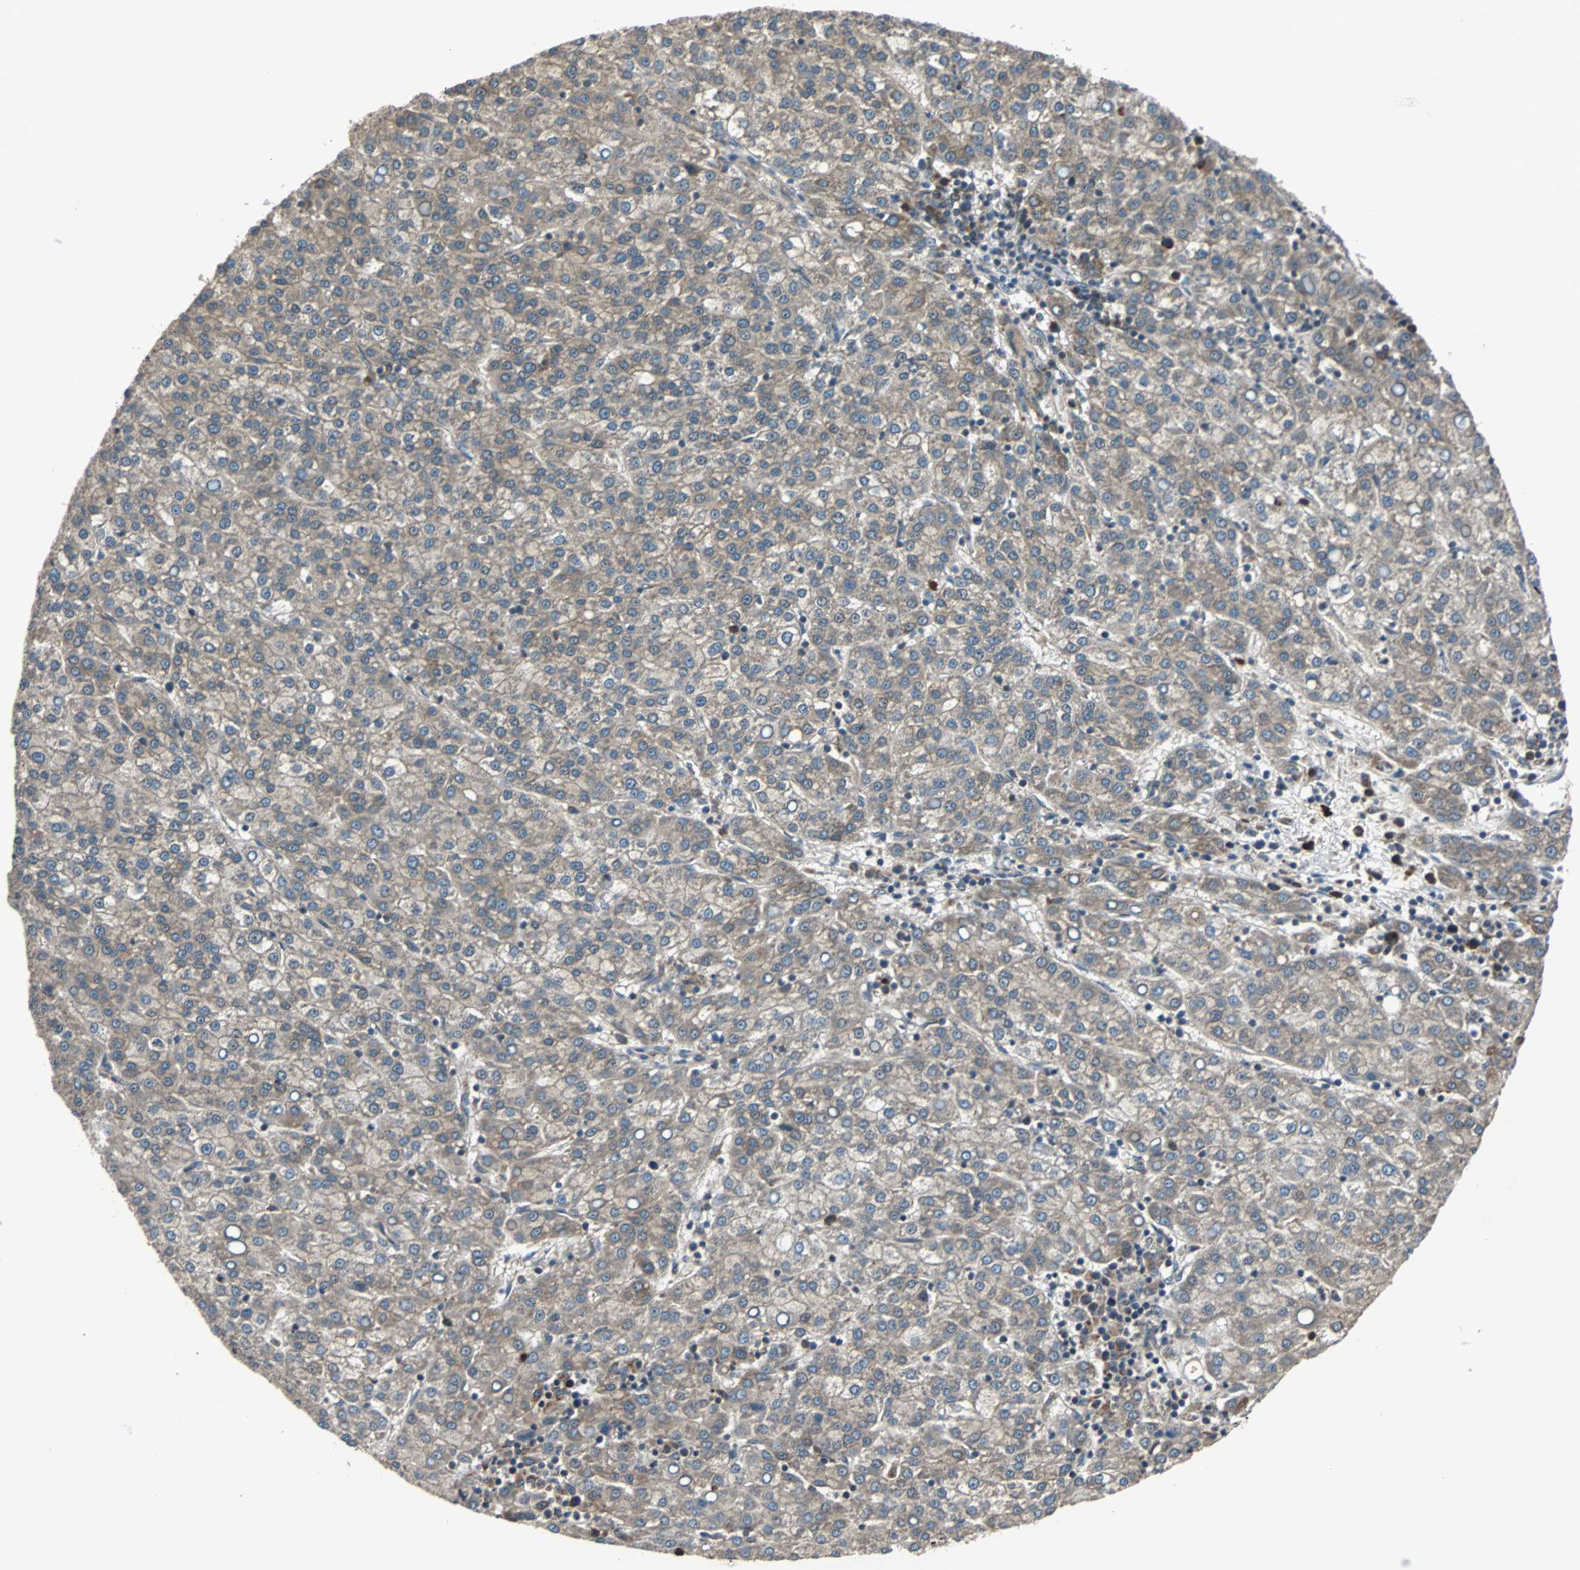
{"staining": {"intensity": "moderate", "quantity": ">75%", "location": "cytoplasmic/membranous"}, "tissue": "liver cancer", "cell_type": "Tumor cells", "image_type": "cancer", "snomed": [{"axis": "morphology", "description": "Carcinoma, Hepatocellular, NOS"}, {"axis": "topography", "description": "Liver"}], "caption": "Moderate cytoplasmic/membranous expression is identified in approximately >75% of tumor cells in hepatocellular carcinoma (liver).", "gene": "ARF1", "patient": {"sex": "female", "age": 58}}